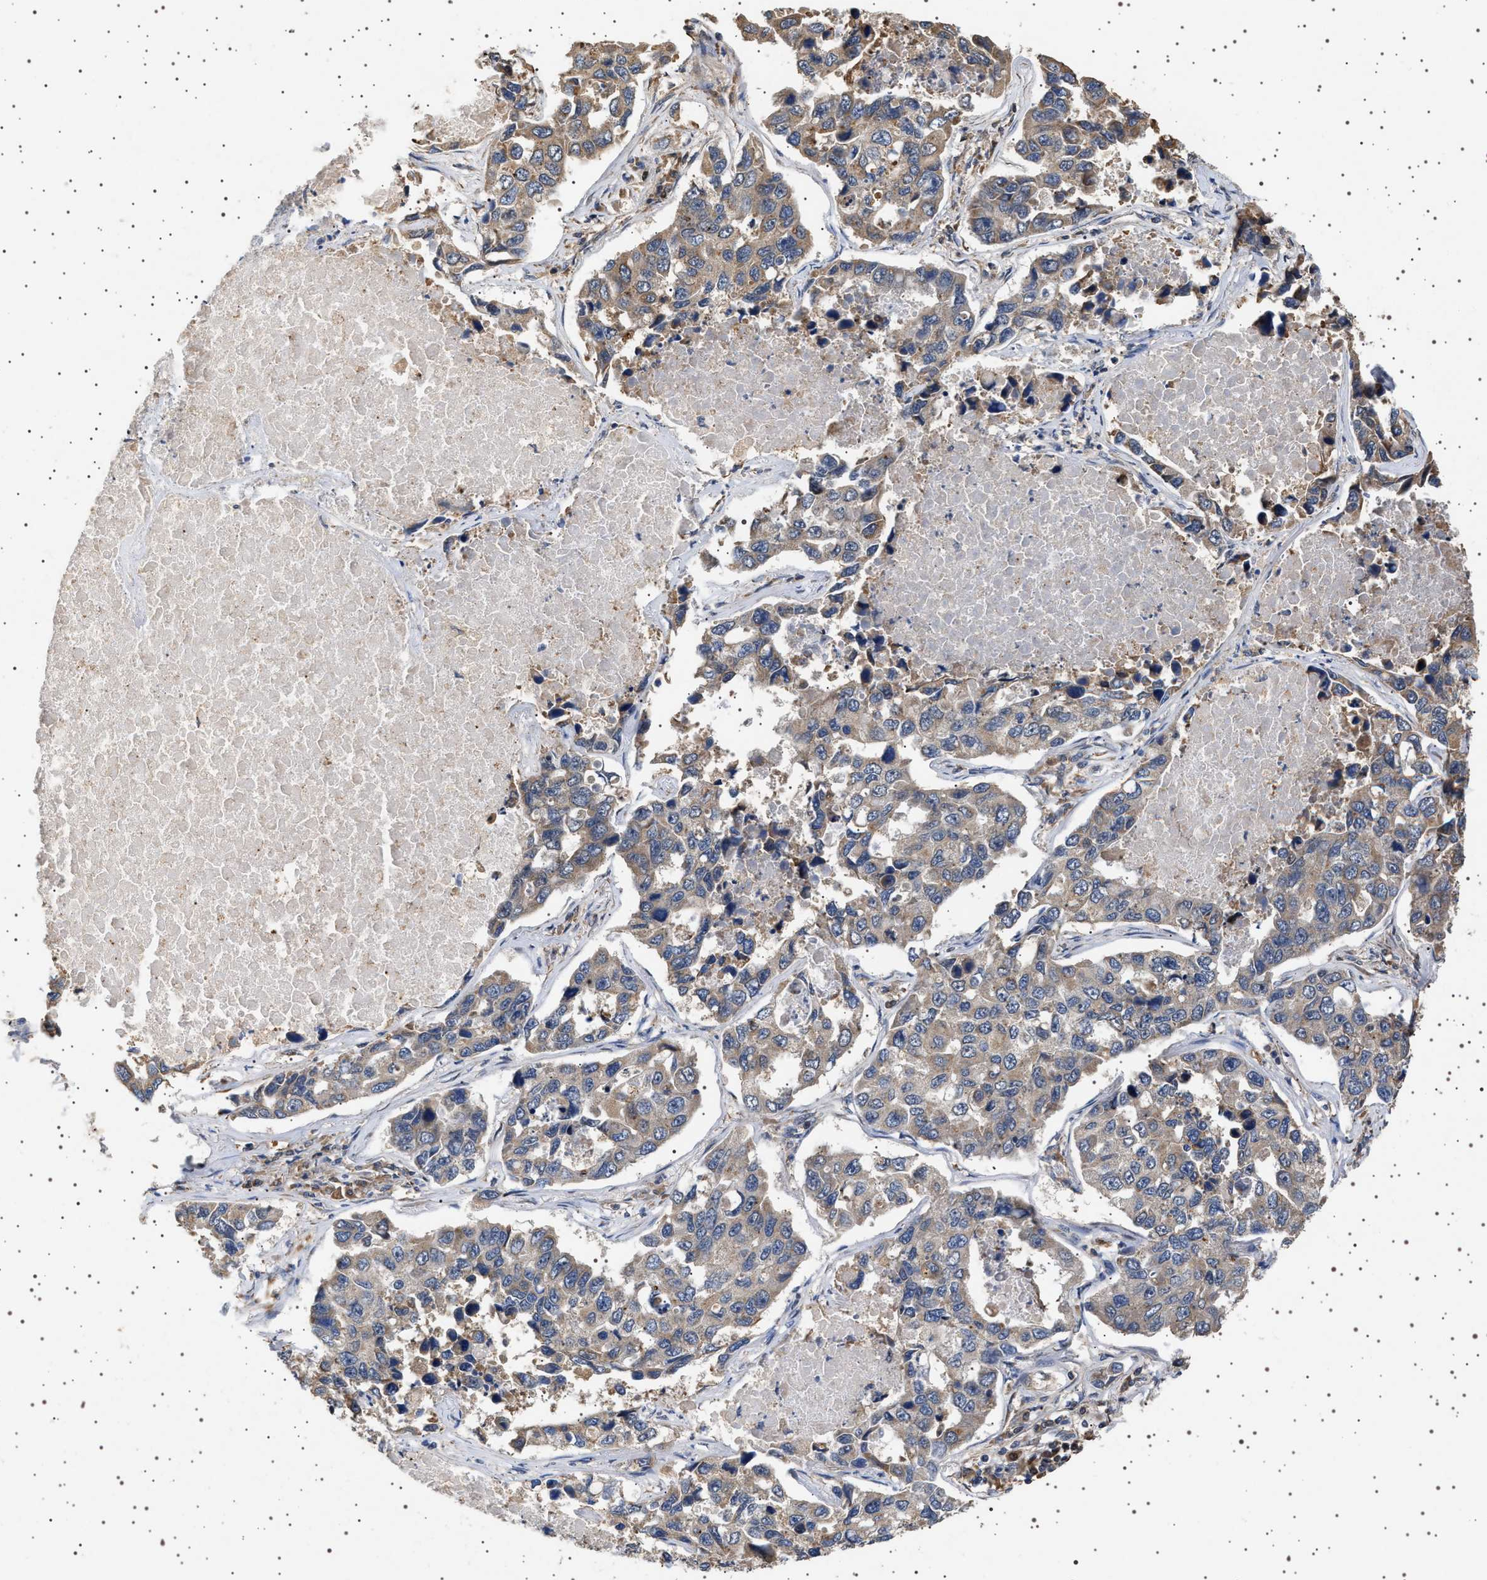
{"staining": {"intensity": "weak", "quantity": ">75%", "location": "cytoplasmic/membranous"}, "tissue": "lung cancer", "cell_type": "Tumor cells", "image_type": "cancer", "snomed": [{"axis": "morphology", "description": "Adenocarcinoma, NOS"}, {"axis": "topography", "description": "Lung"}], "caption": "Brown immunohistochemical staining in human lung cancer (adenocarcinoma) shows weak cytoplasmic/membranous expression in about >75% of tumor cells.", "gene": "TRUB2", "patient": {"sex": "male", "age": 64}}